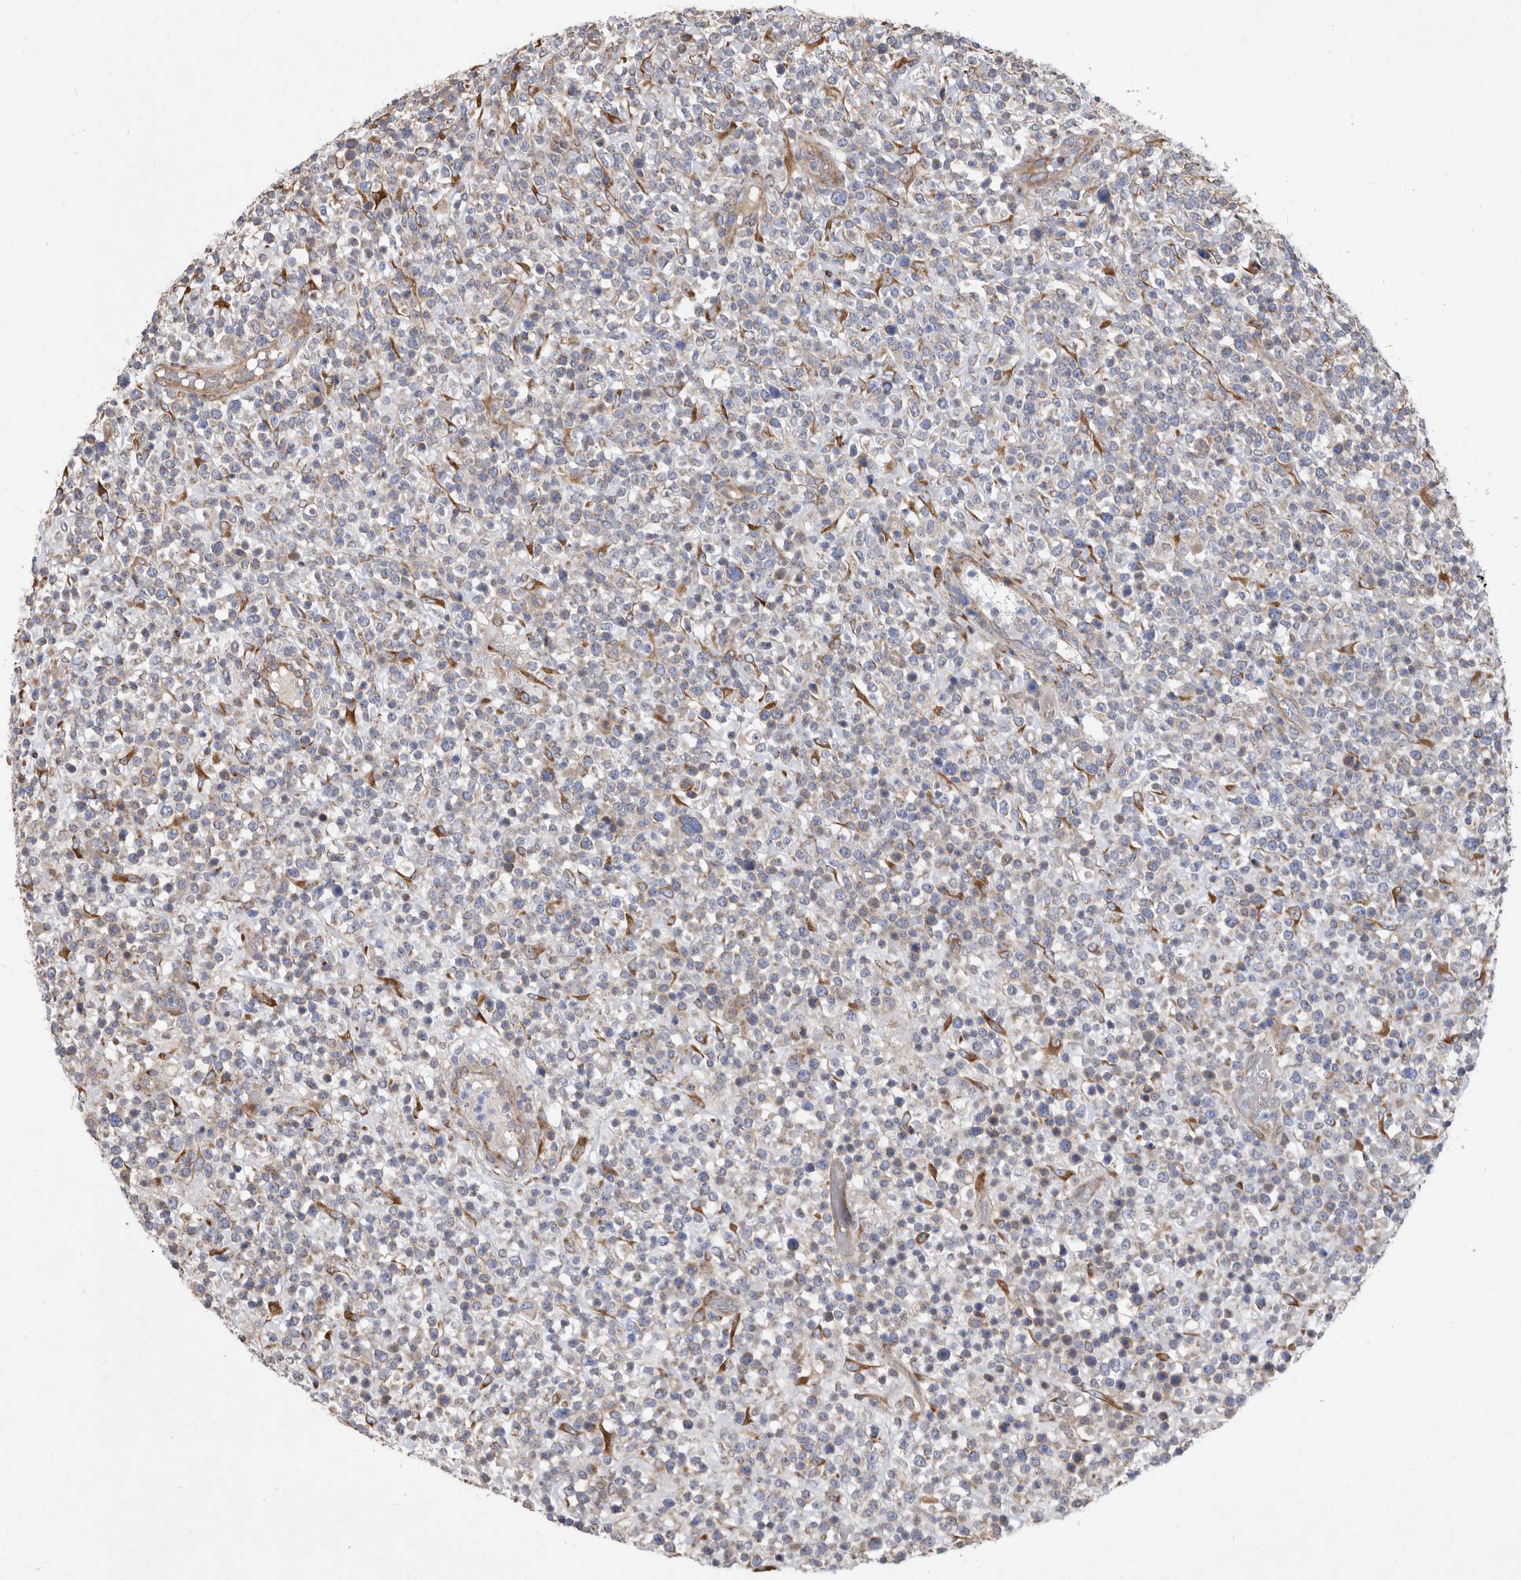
{"staining": {"intensity": "weak", "quantity": "<25%", "location": "cytoplasmic/membranous"}, "tissue": "lymphoma", "cell_type": "Tumor cells", "image_type": "cancer", "snomed": [{"axis": "morphology", "description": "Malignant lymphoma, non-Hodgkin's type, High grade"}, {"axis": "topography", "description": "Colon"}], "caption": "Immunohistochemistry of human malignant lymphoma, non-Hodgkin's type (high-grade) shows no staining in tumor cells.", "gene": "ATP13A3", "patient": {"sex": "female", "age": 53}}